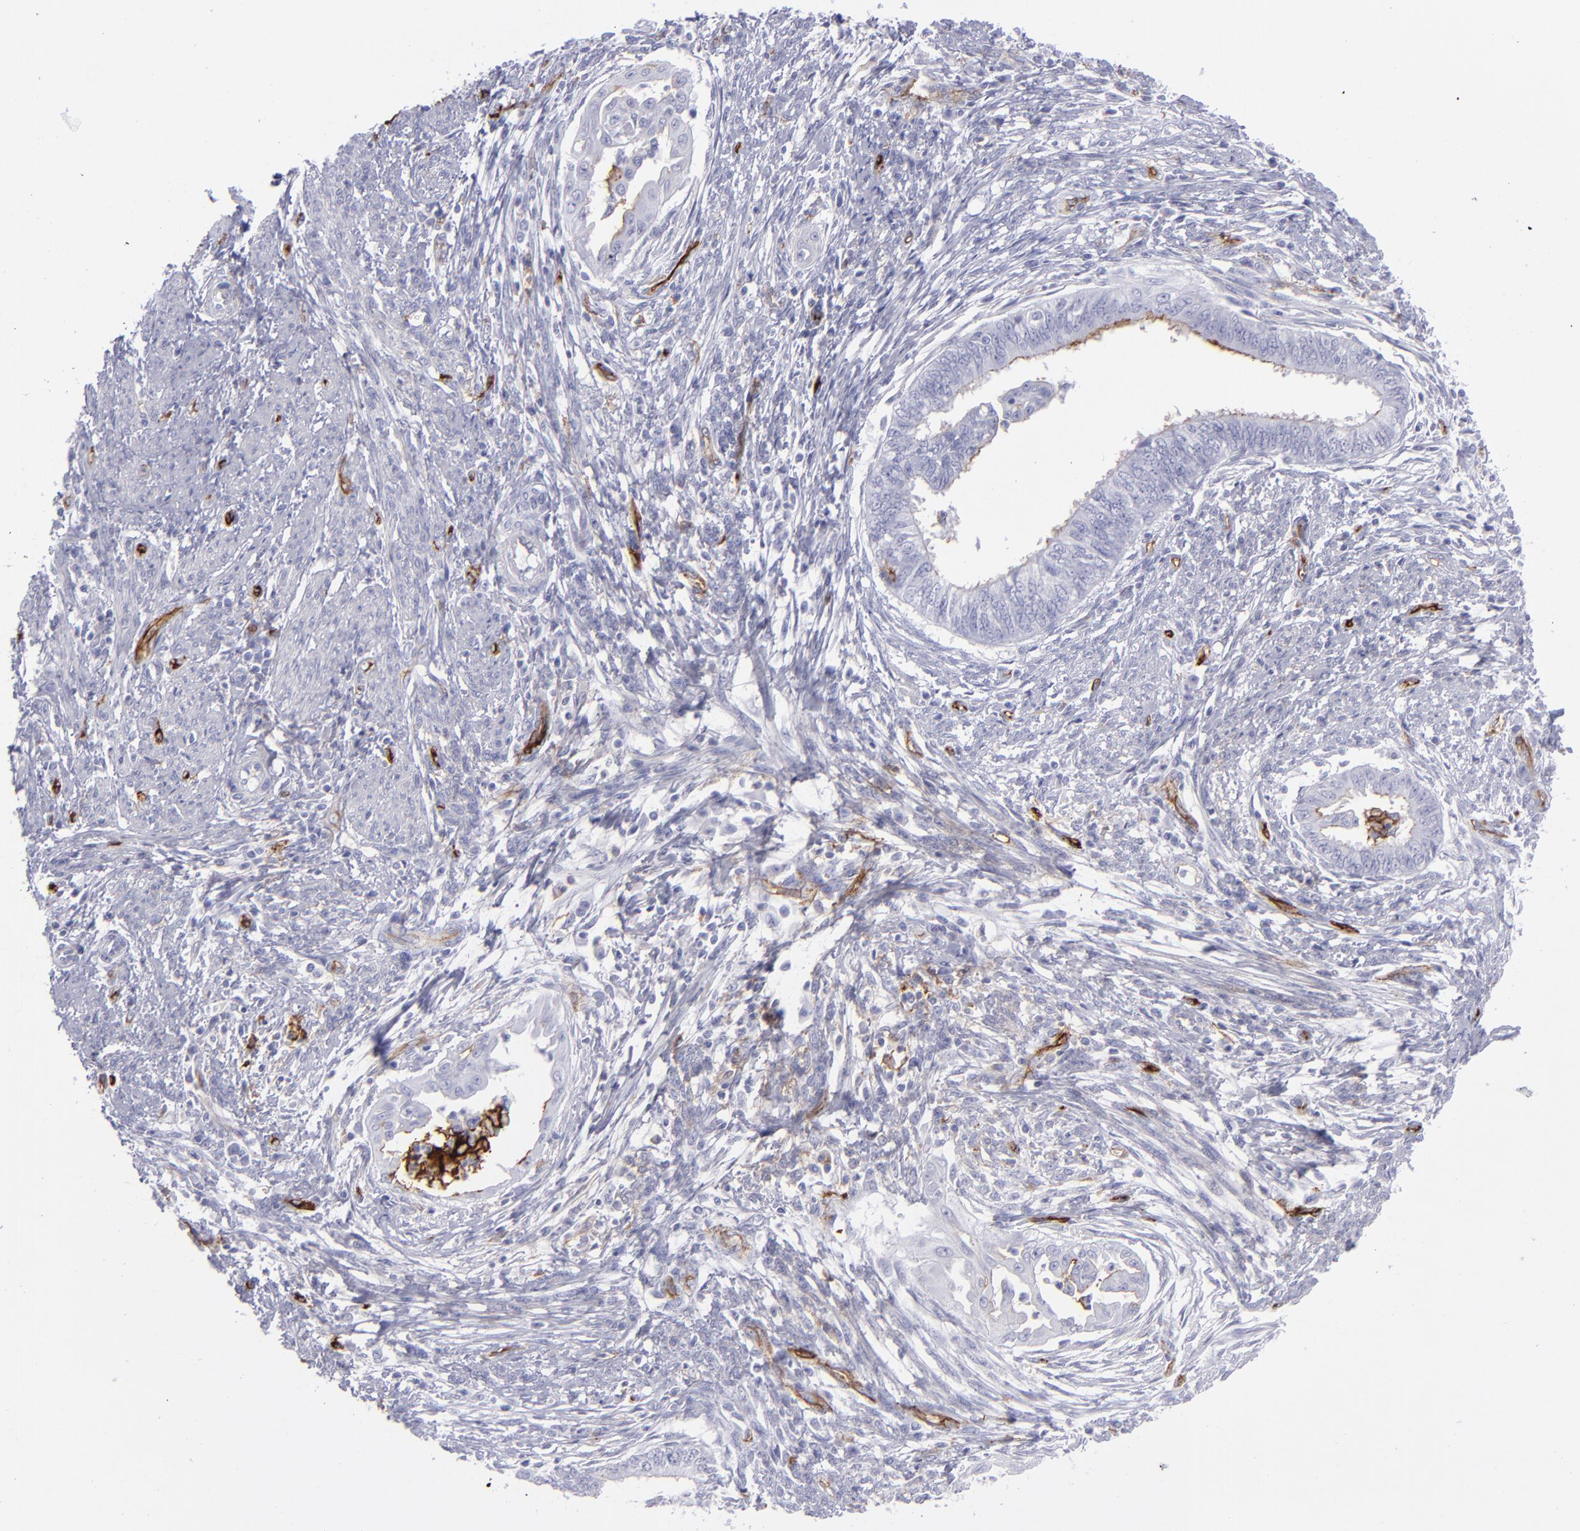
{"staining": {"intensity": "negative", "quantity": "none", "location": "none"}, "tissue": "endometrial cancer", "cell_type": "Tumor cells", "image_type": "cancer", "snomed": [{"axis": "morphology", "description": "Adenocarcinoma, NOS"}, {"axis": "topography", "description": "Endometrium"}], "caption": "The histopathology image demonstrates no staining of tumor cells in endometrial cancer.", "gene": "ACE", "patient": {"sex": "female", "age": 66}}